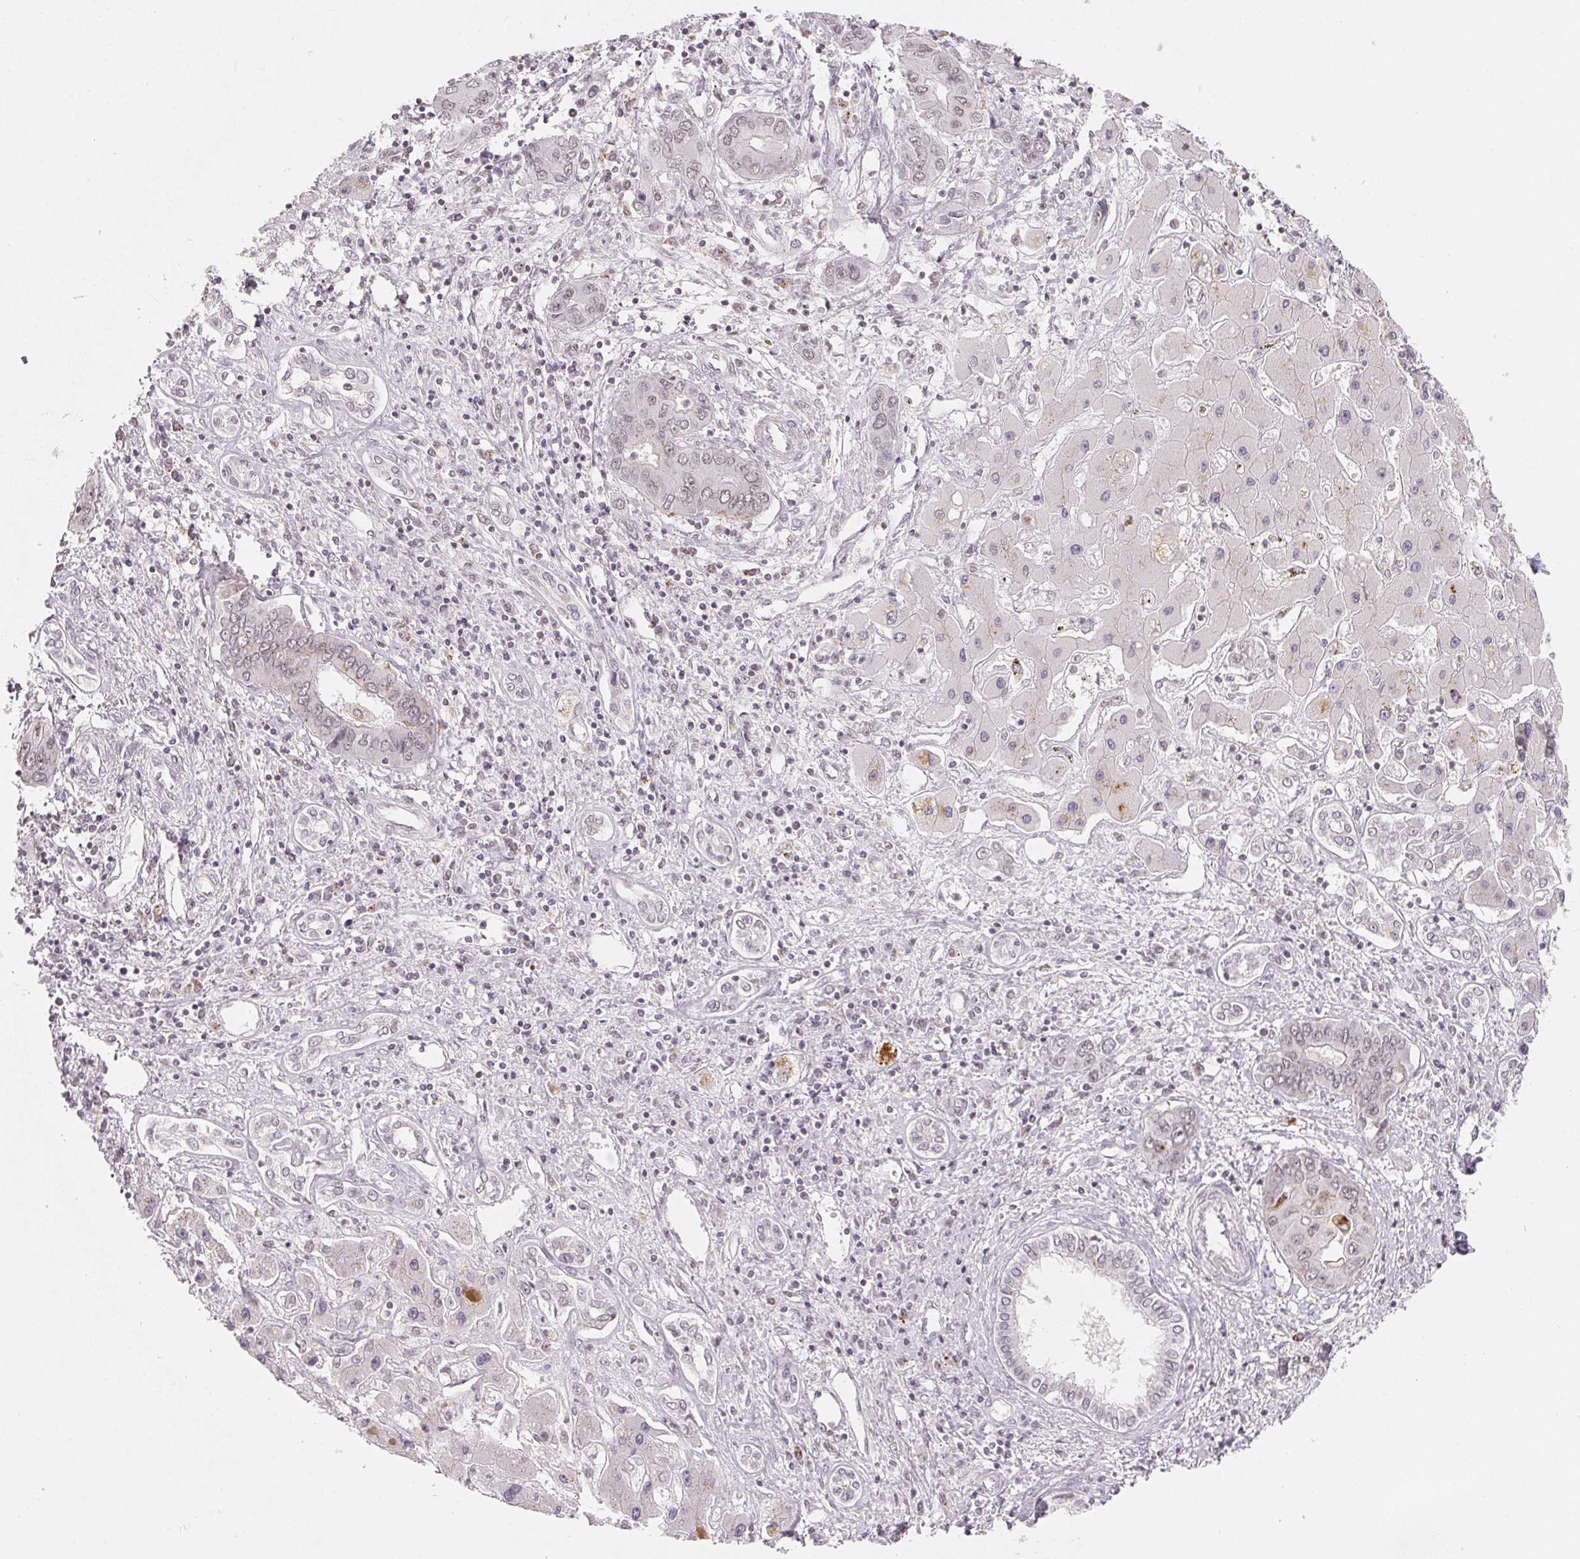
{"staining": {"intensity": "negative", "quantity": "none", "location": "none"}, "tissue": "liver cancer", "cell_type": "Tumor cells", "image_type": "cancer", "snomed": [{"axis": "morphology", "description": "Cholangiocarcinoma"}, {"axis": "topography", "description": "Liver"}], "caption": "Immunohistochemistry (IHC) image of human liver cancer (cholangiocarcinoma) stained for a protein (brown), which reveals no expression in tumor cells.", "gene": "NXF3", "patient": {"sex": "male", "age": 67}}